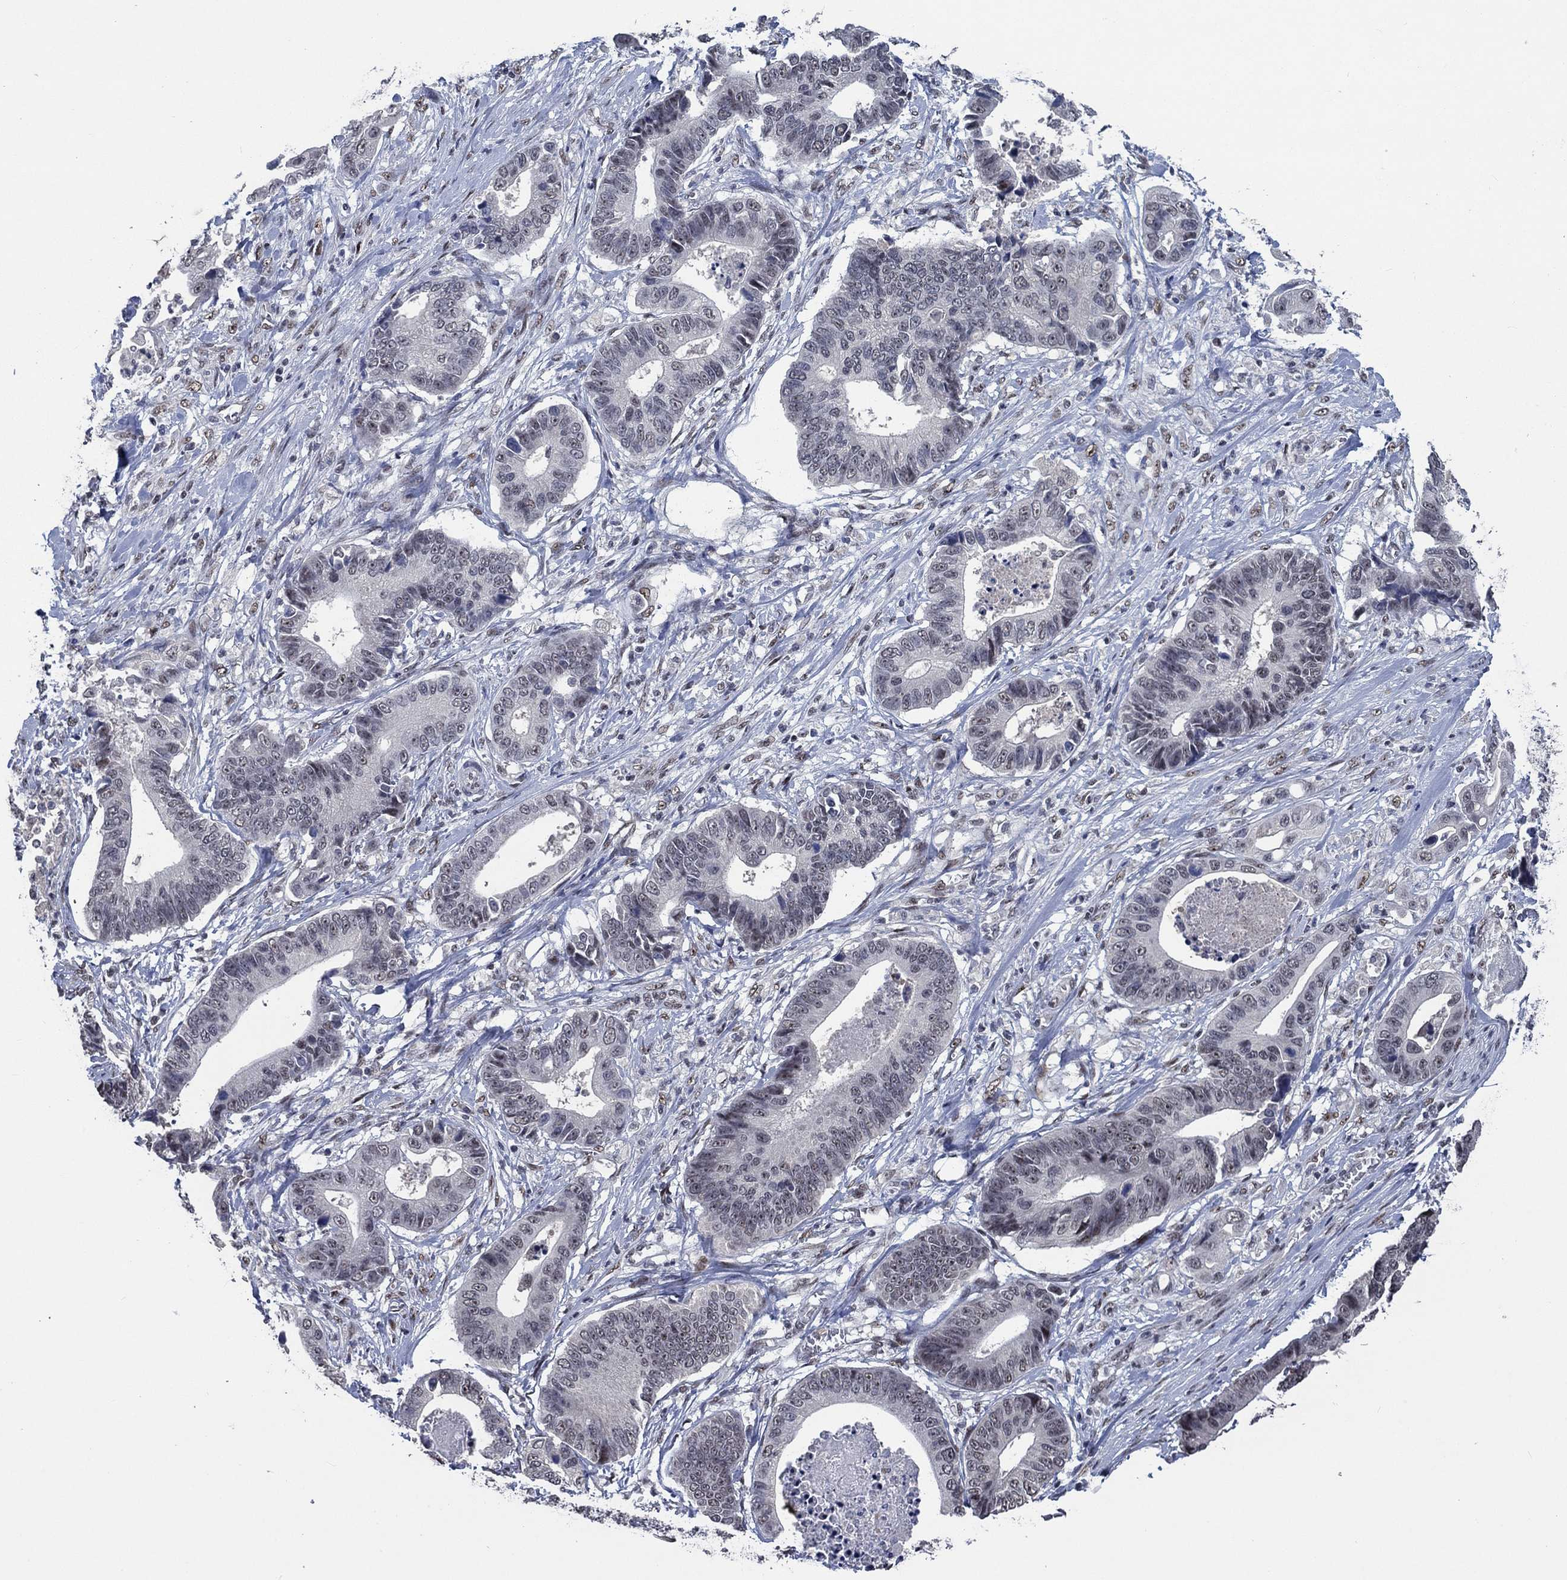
{"staining": {"intensity": "strong", "quantity": "<25%", "location": "nuclear"}, "tissue": "stomach cancer", "cell_type": "Tumor cells", "image_type": "cancer", "snomed": [{"axis": "morphology", "description": "Adenocarcinoma, NOS"}, {"axis": "topography", "description": "Stomach"}], "caption": "Immunohistochemical staining of adenocarcinoma (stomach) displays strong nuclear protein positivity in about <25% of tumor cells.", "gene": "HTN1", "patient": {"sex": "male", "age": 84}}